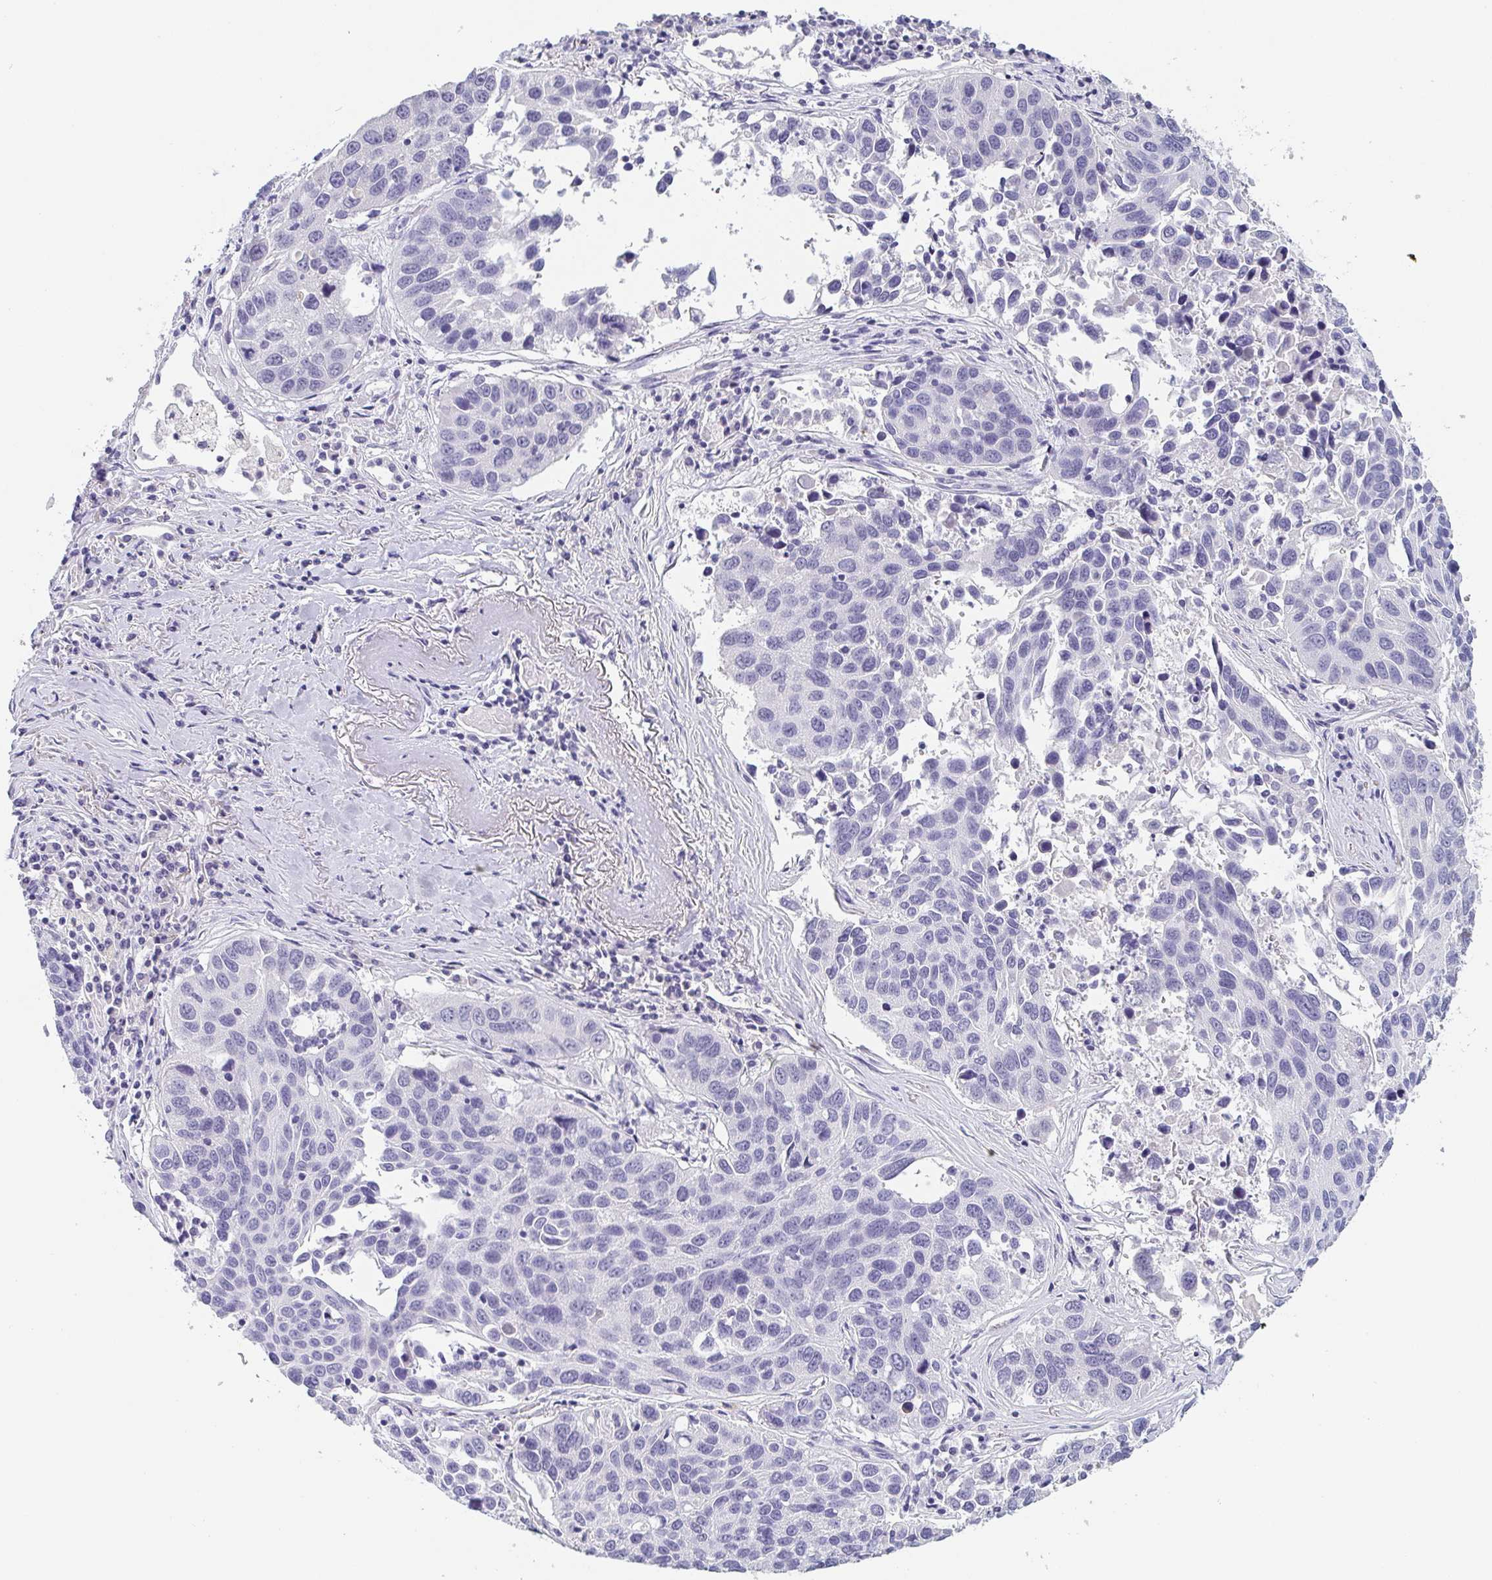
{"staining": {"intensity": "negative", "quantity": "none", "location": "none"}, "tissue": "lung cancer", "cell_type": "Tumor cells", "image_type": "cancer", "snomed": [{"axis": "morphology", "description": "Squamous cell carcinoma, NOS"}, {"axis": "topography", "description": "Lung"}], "caption": "The micrograph shows no significant expression in tumor cells of lung cancer.", "gene": "ITLN1", "patient": {"sex": "female", "age": 61}}